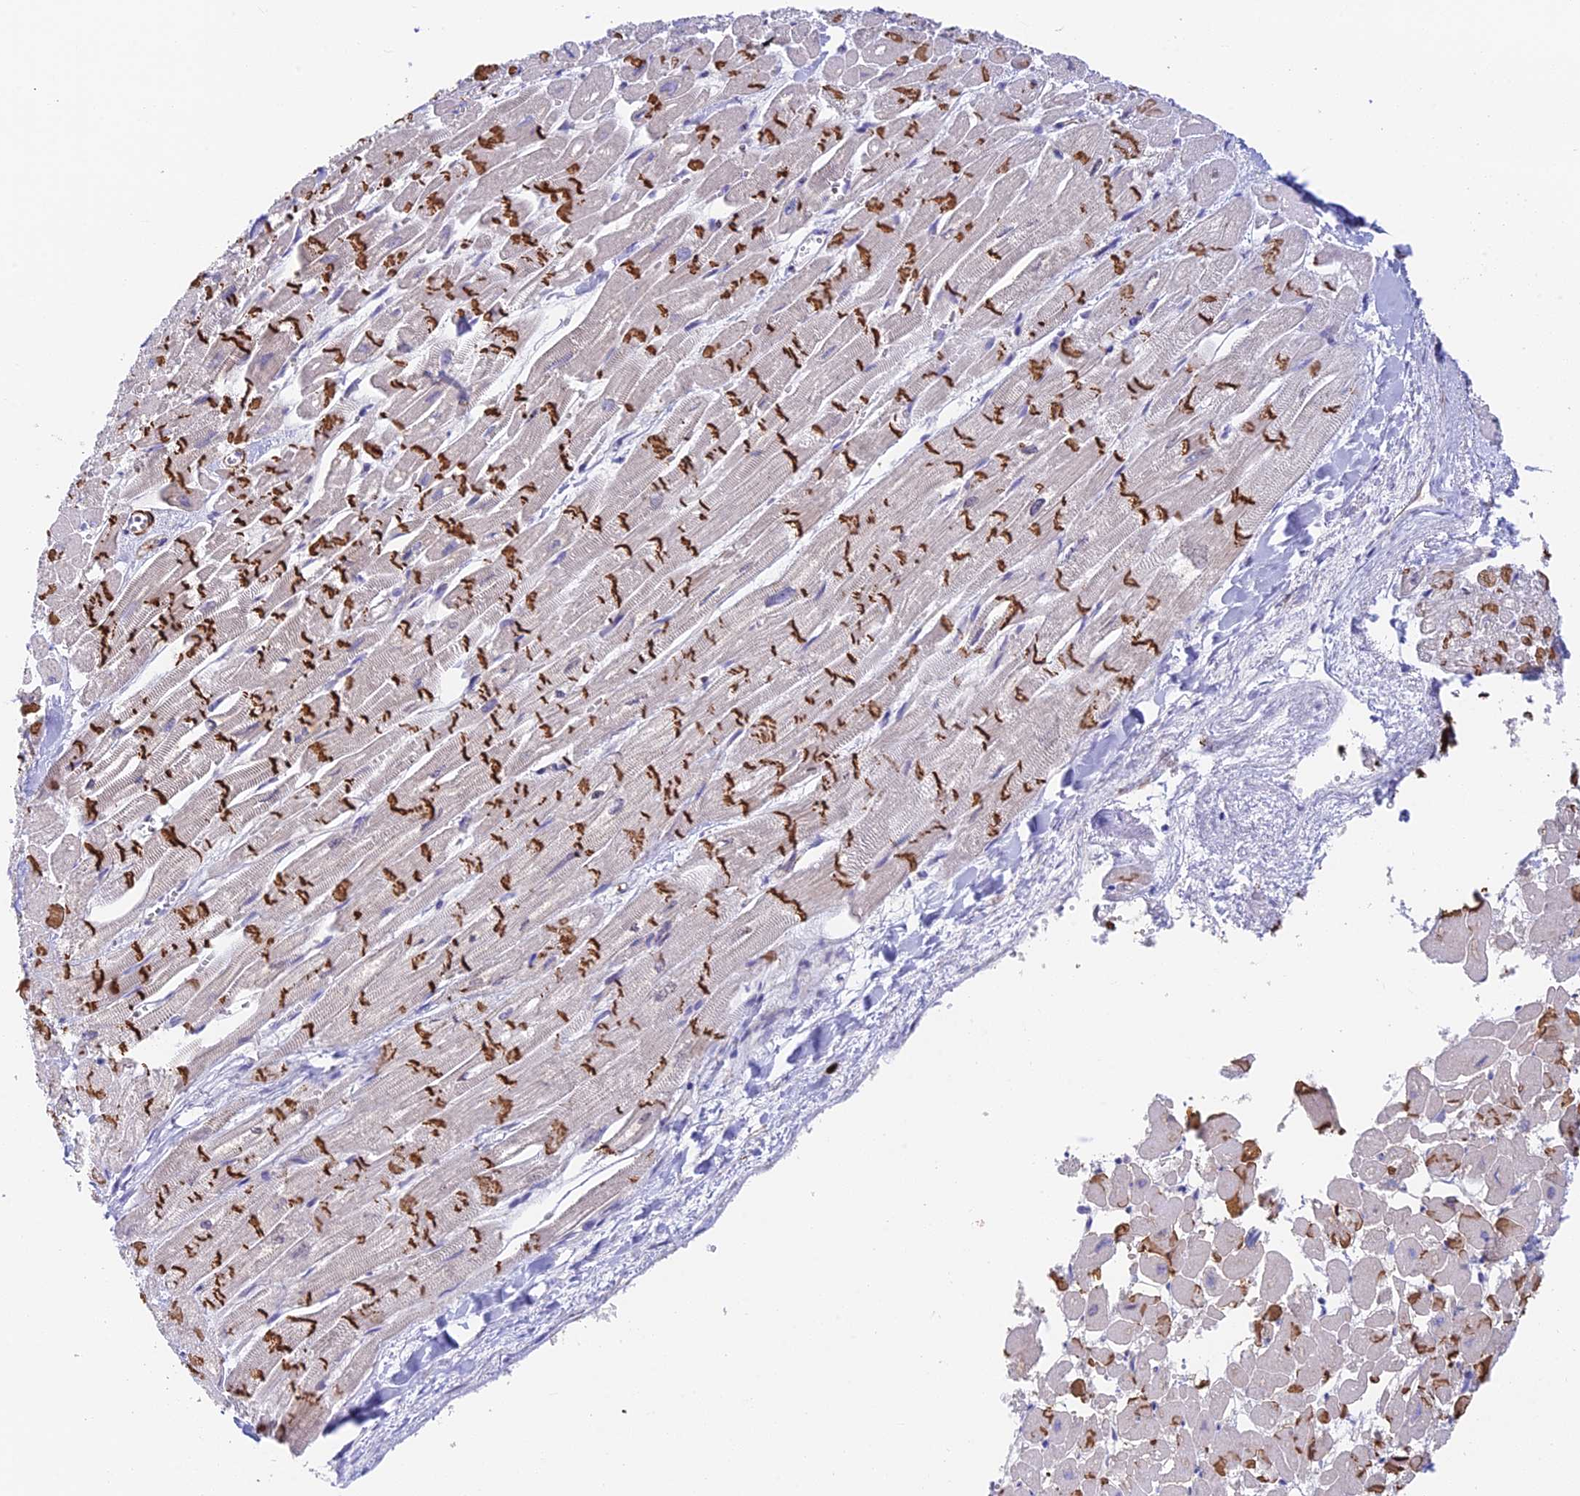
{"staining": {"intensity": "strong", "quantity": "25%-75%", "location": "cytoplasmic/membranous"}, "tissue": "heart muscle", "cell_type": "Cardiomyocytes", "image_type": "normal", "snomed": [{"axis": "morphology", "description": "Normal tissue, NOS"}, {"axis": "topography", "description": "Heart"}], "caption": "Immunohistochemical staining of unremarkable heart muscle displays 25%-75% levels of strong cytoplasmic/membranous protein expression in approximately 25%-75% of cardiomyocytes. Immunohistochemistry stains the protein of interest in brown and the nuclei are stained blue.", "gene": "ANKRD50", "patient": {"sex": "male", "age": 54}}